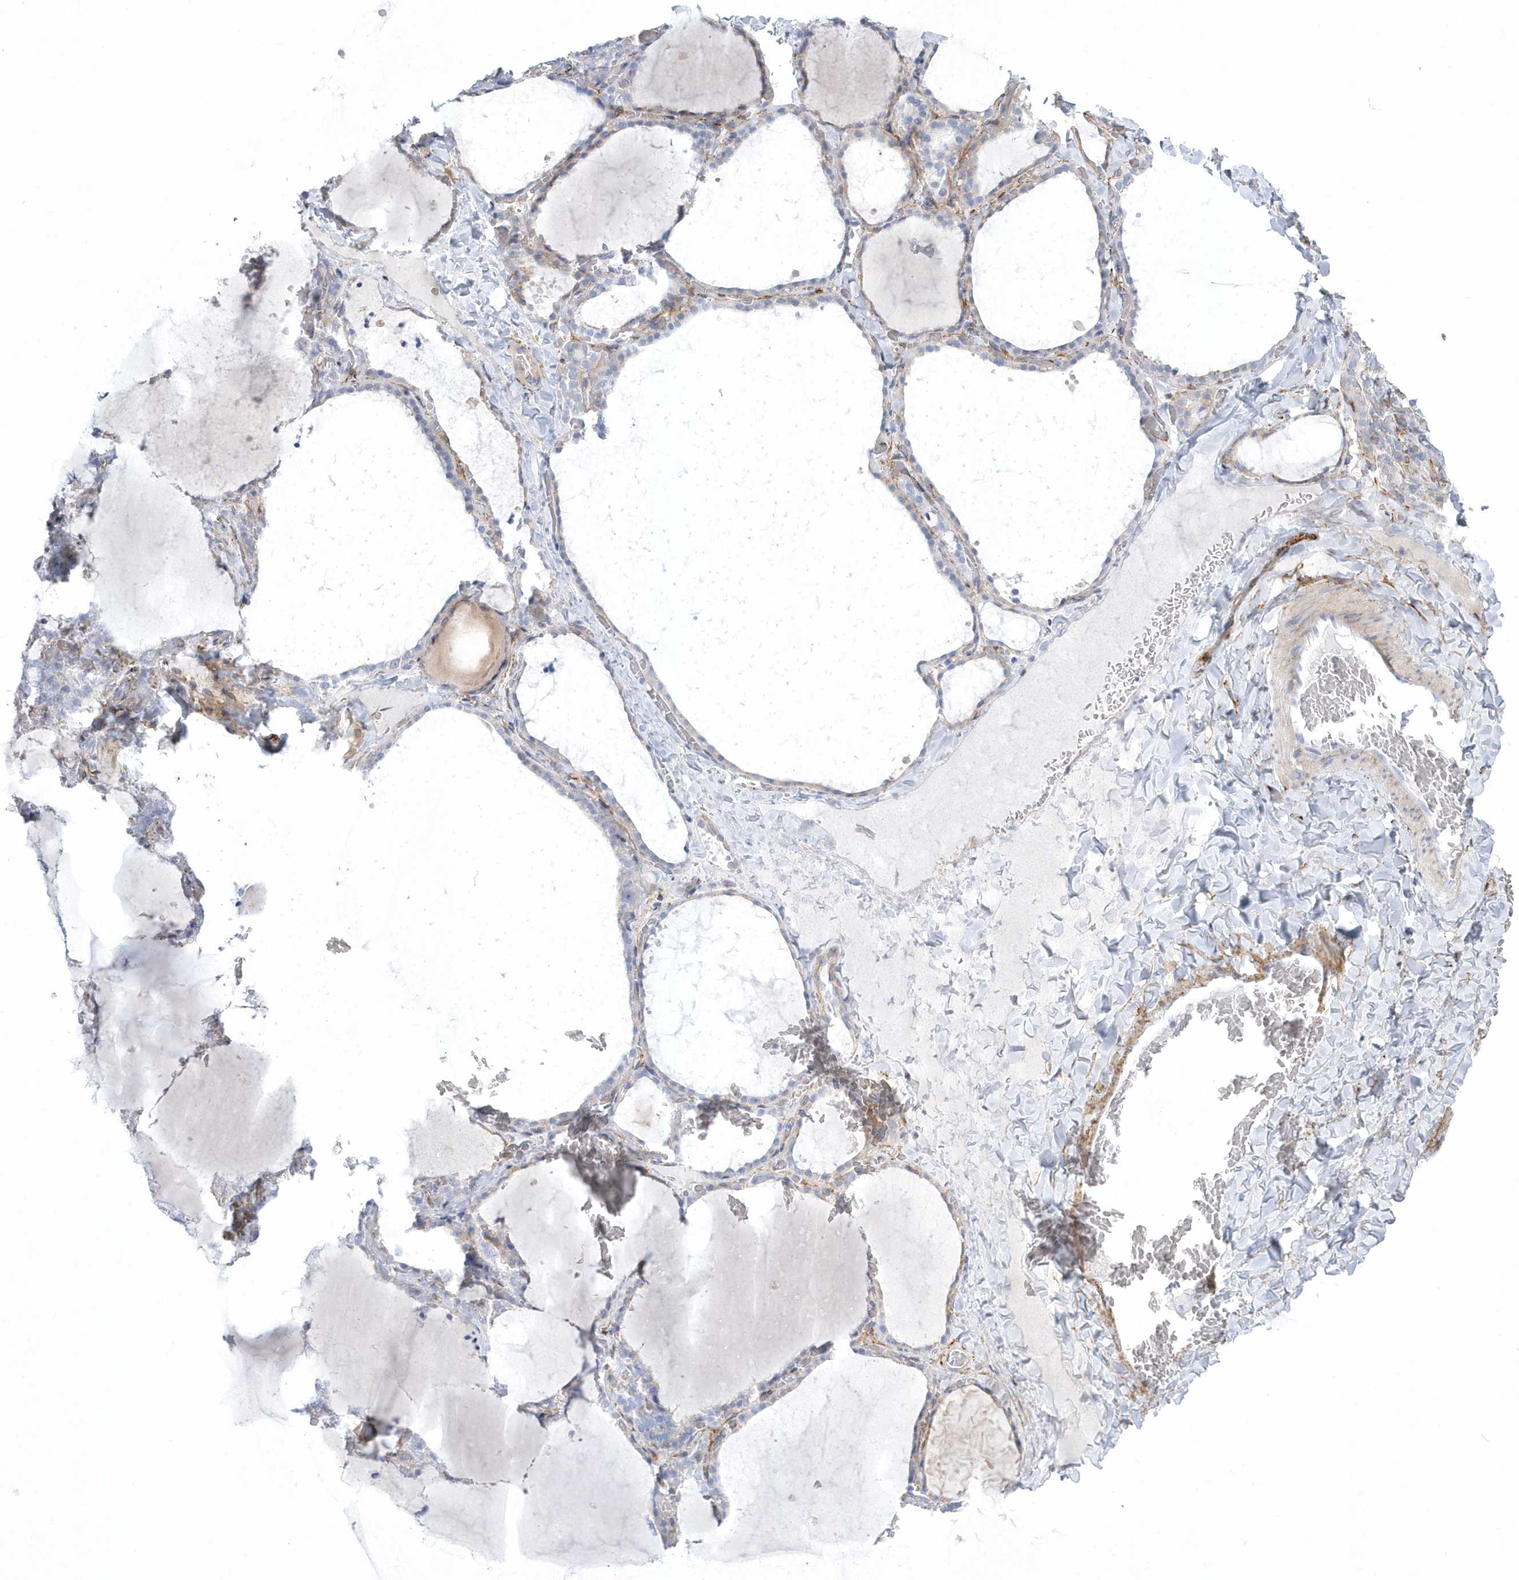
{"staining": {"intensity": "moderate", "quantity": "<25%", "location": "cytoplasmic/membranous"}, "tissue": "thyroid gland", "cell_type": "Glandular cells", "image_type": "normal", "snomed": [{"axis": "morphology", "description": "Normal tissue, NOS"}, {"axis": "topography", "description": "Thyroid gland"}], "caption": "Glandular cells demonstrate low levels of moderate cytoplasmic/membranous positivity in about <25% of cells in unremarkable thyroid gland.", "gene": "WDR27", "patient": {"sex": "female", "age": 22}}